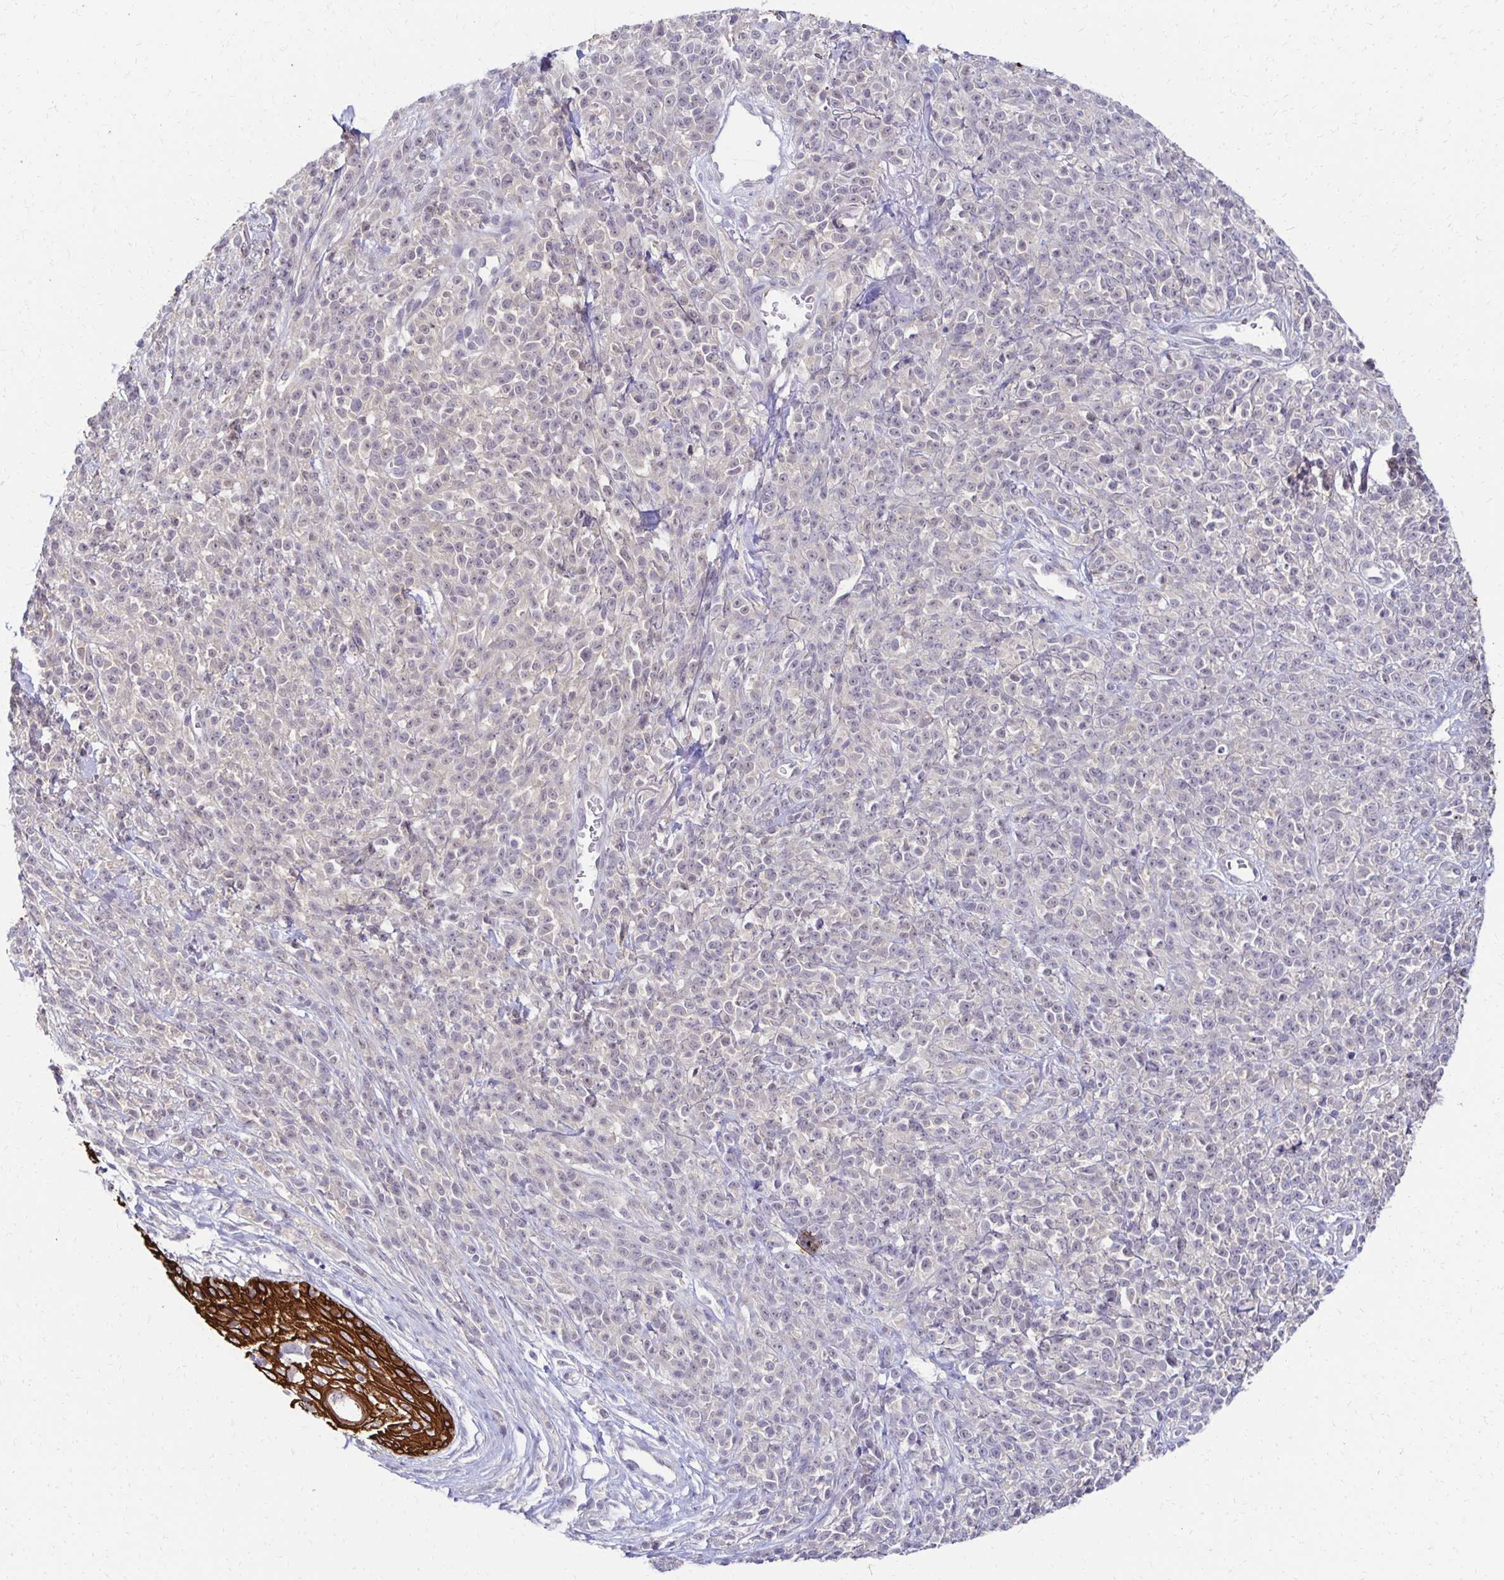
{"staining": {"intensity": "negative", "quantity": "none", "location": "none"}, "tissue": "melanoma", "cell_type": "Tumor cells", "image_type": "cancer", "snomed": [{"axis": "morphology", "description": "Malignant melanoma, NOS"}, {"axis": "topography", "description": "Skin"}, {"axis": "topography", "description": "Skin of trunk"}], "caption": "Immunohistochemical staining of human malignant melanoma shows no significant staining in tumor cells. (IHC, brightfield microscopy, high magnification).", "gene": "C1QTNF2", "patient": {"sex": "male", "age": 74}}